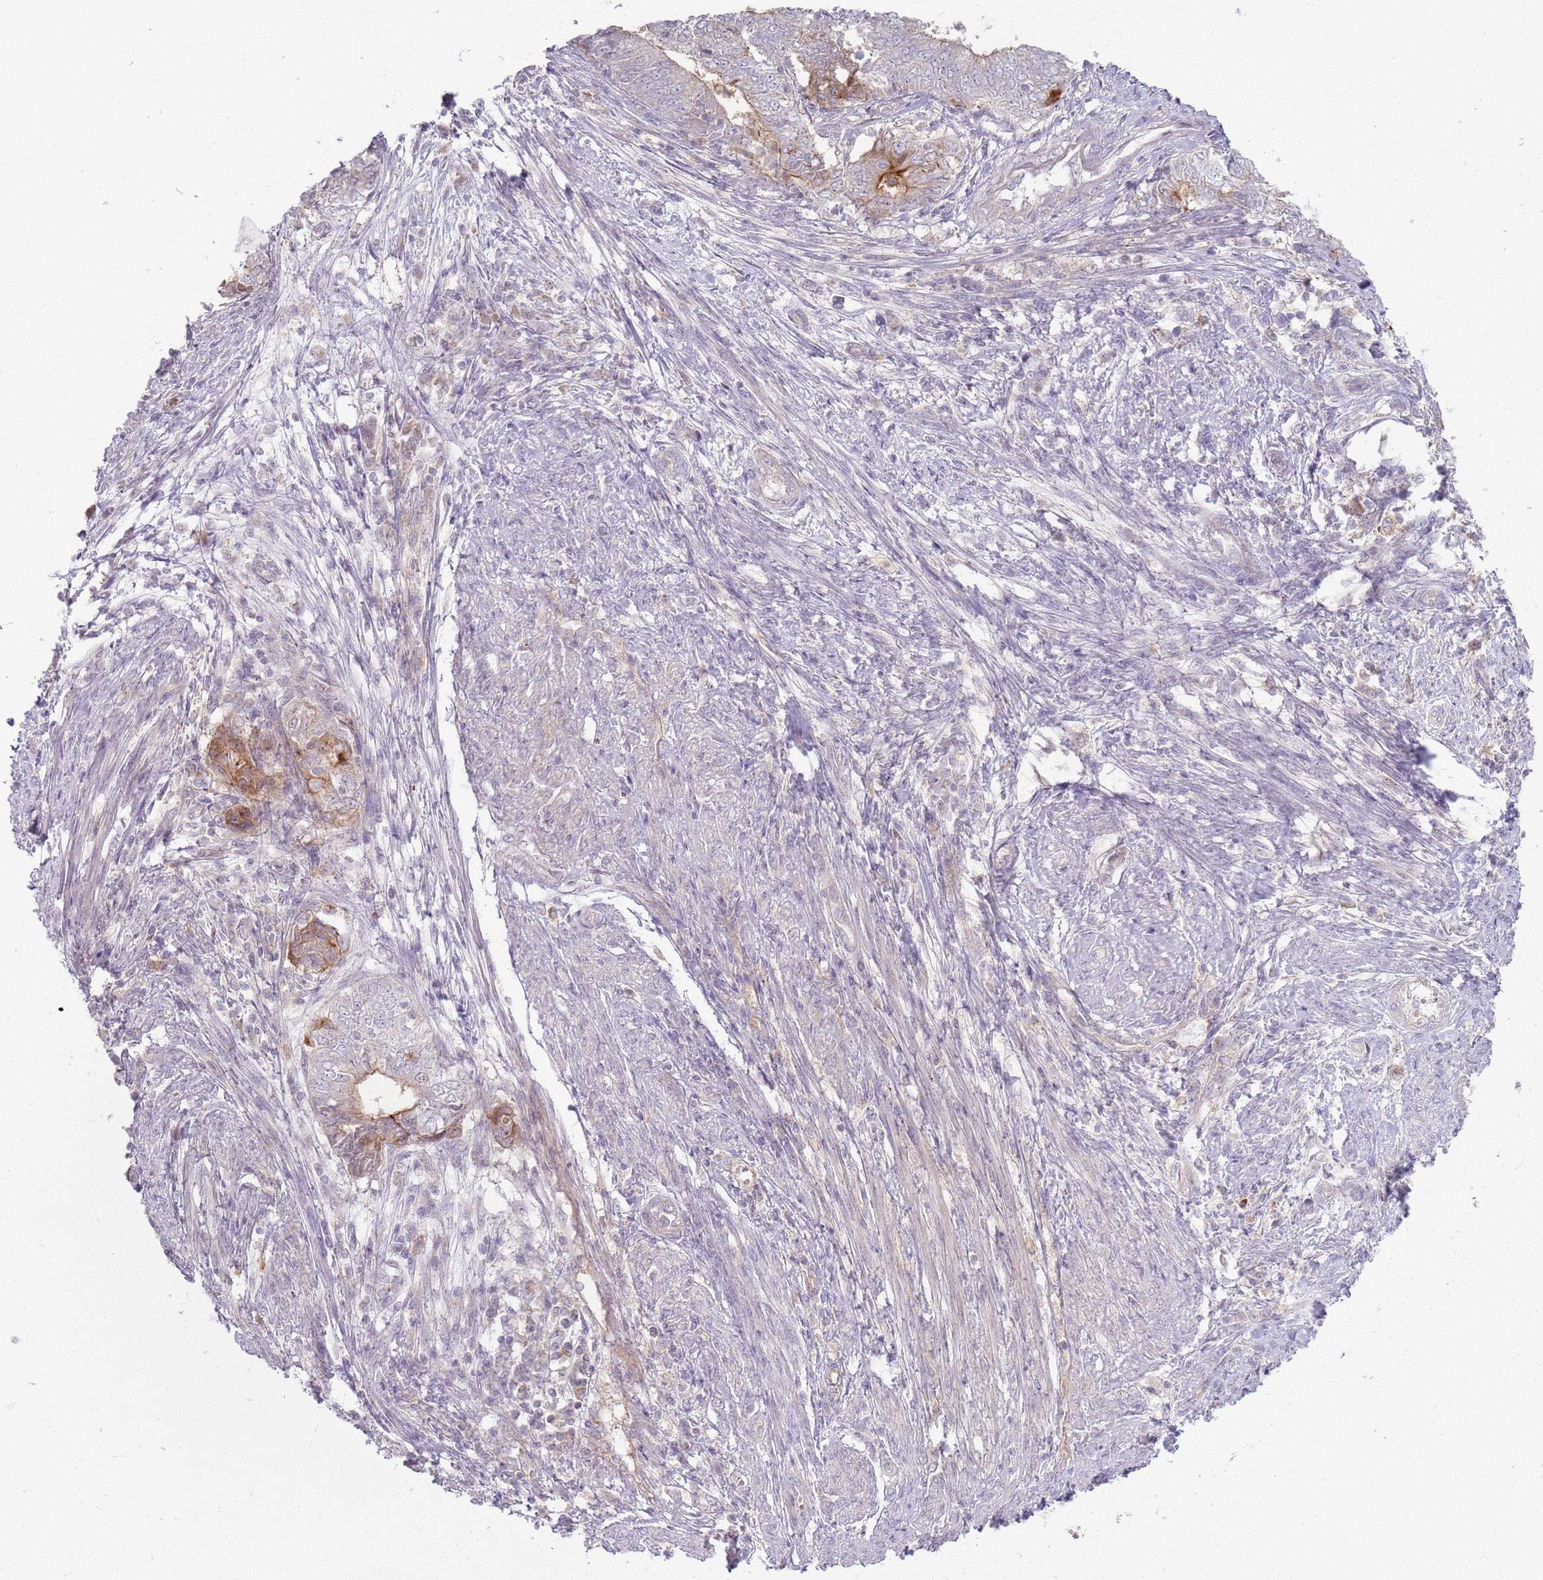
{"staining": {"intensity": "moderate", "quantity": "<25%", "location": "cytoplasmic/membranous"}, "tissue": "endometrial cancer", "cell_type": "Tumor cells", "image_type": "cancer", "snomed": [{"axis": "morphology", "description": "Adenocarcinoma, NOS"}, {"axis": "topography", "description": "Endometrium"}], "caption": "Endometrial adenocarcinoma tissue demonstrates moderate cytoplasmic/membranous expression in about <25% of tumor cells, visualized by immunohistochemistry. (DAB (3,3'-diaminobenzidine) = brown stain, brightfield microscopy at high magnification).", "gene": "ZDHHC2", "patient": {"sex": "female", "age": 62}}